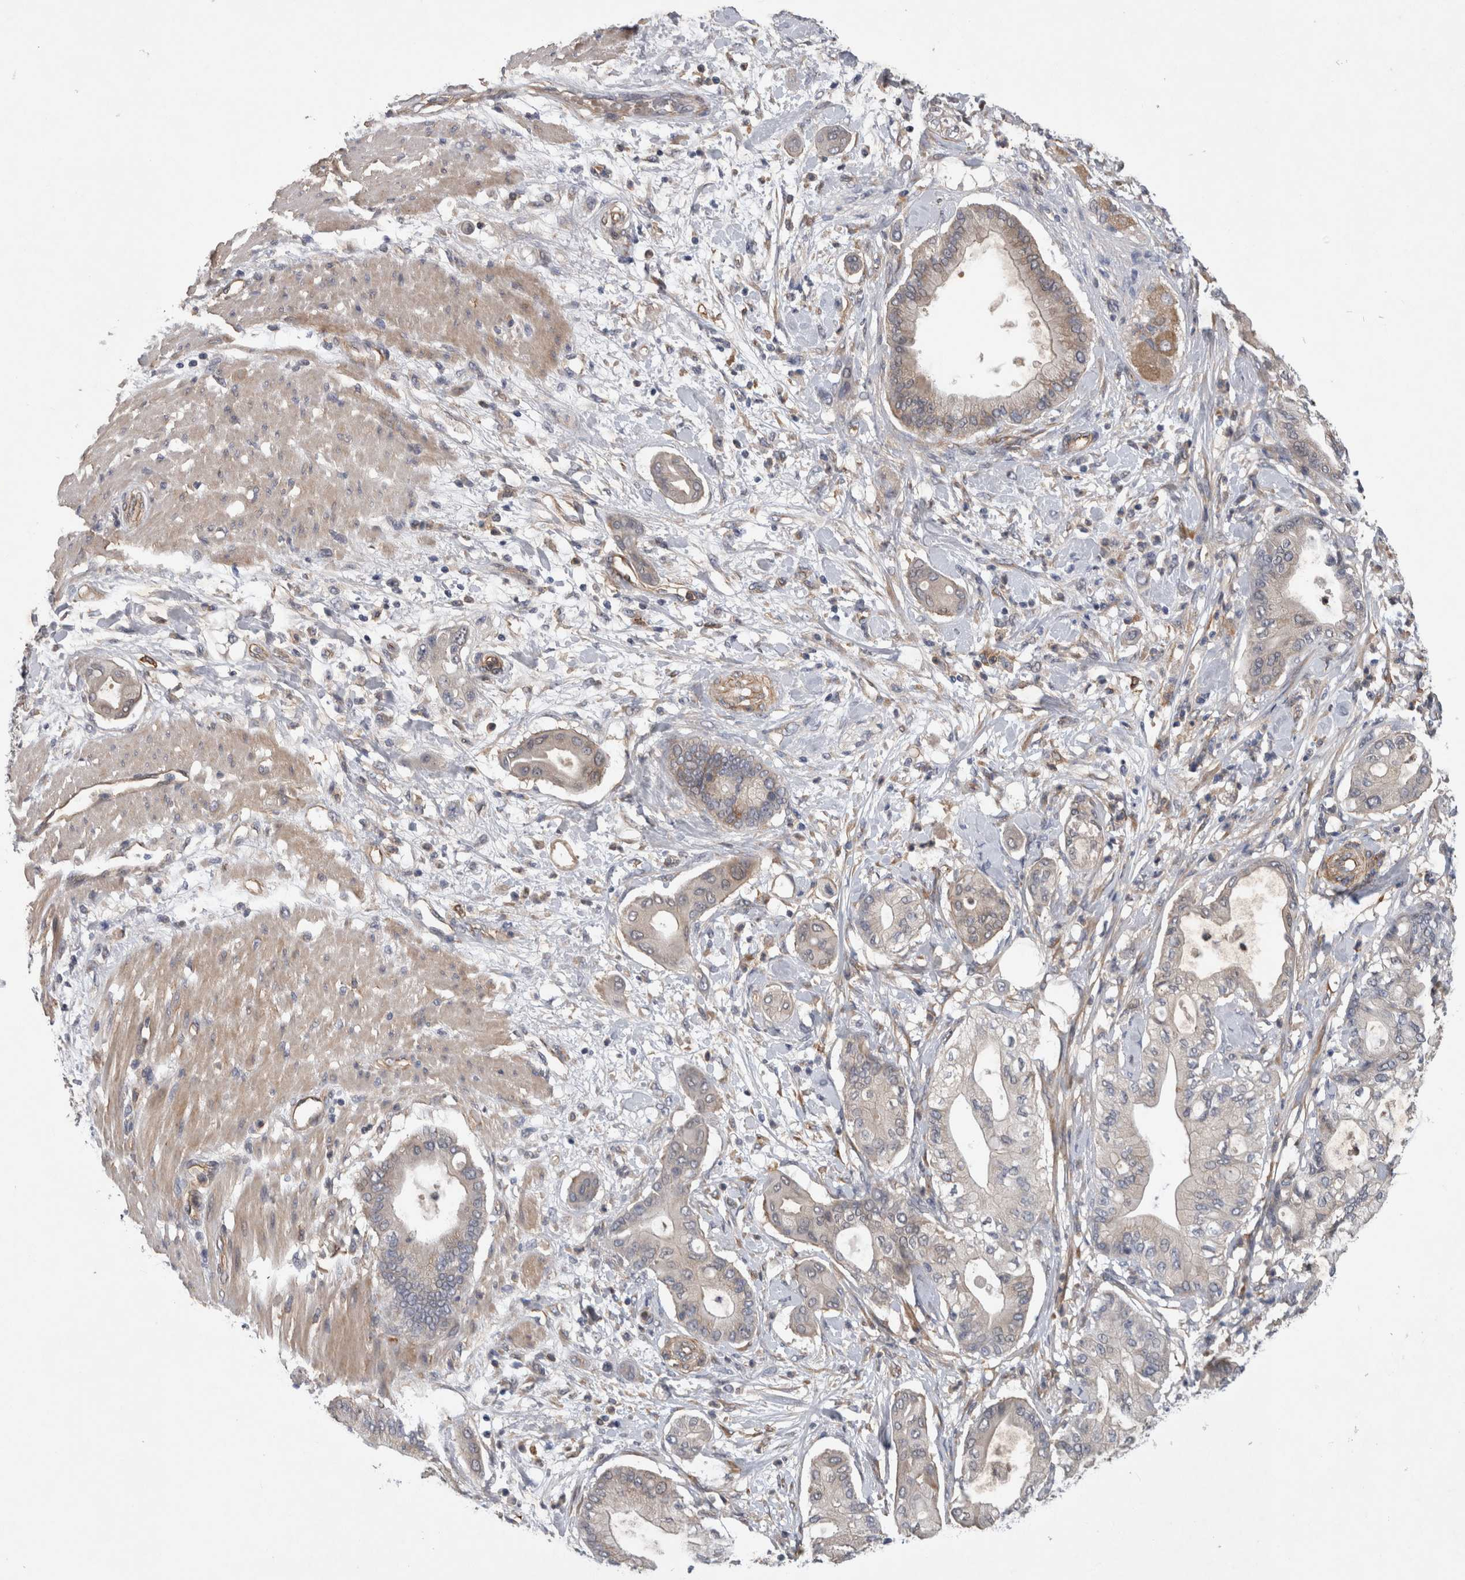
{"staining": {"intensity": "negative", "quantity": "none", "location": "none"}, "tissue": "pancreatic cancer", "cell_type": "Tumor cells", "image_type": "cancer", "snomed": [{"axis": "morphology", "description": "Adenocarcinoma, NOS"}, {"axis": "morphology", "description": "Adenocarcinoma, metastatic, NOS"}, {"axis": "topography", "description": "Lymph node"}, {"axis": "topography", "description": "Pancreas"}, {"axis": "topography", "description": "Duodenum"}], "caption": "A high-resolution histopathology image shows immunohistochemistry (IHC) staining of pancreatic cancer, which demonstrates no significant positivity in tumor cells. (DAB immunohistochemistry (IHC) with hematoxylin counter stain).", "gene": "ANKFY1", "patient": {"sex": "female", "age": 64}}